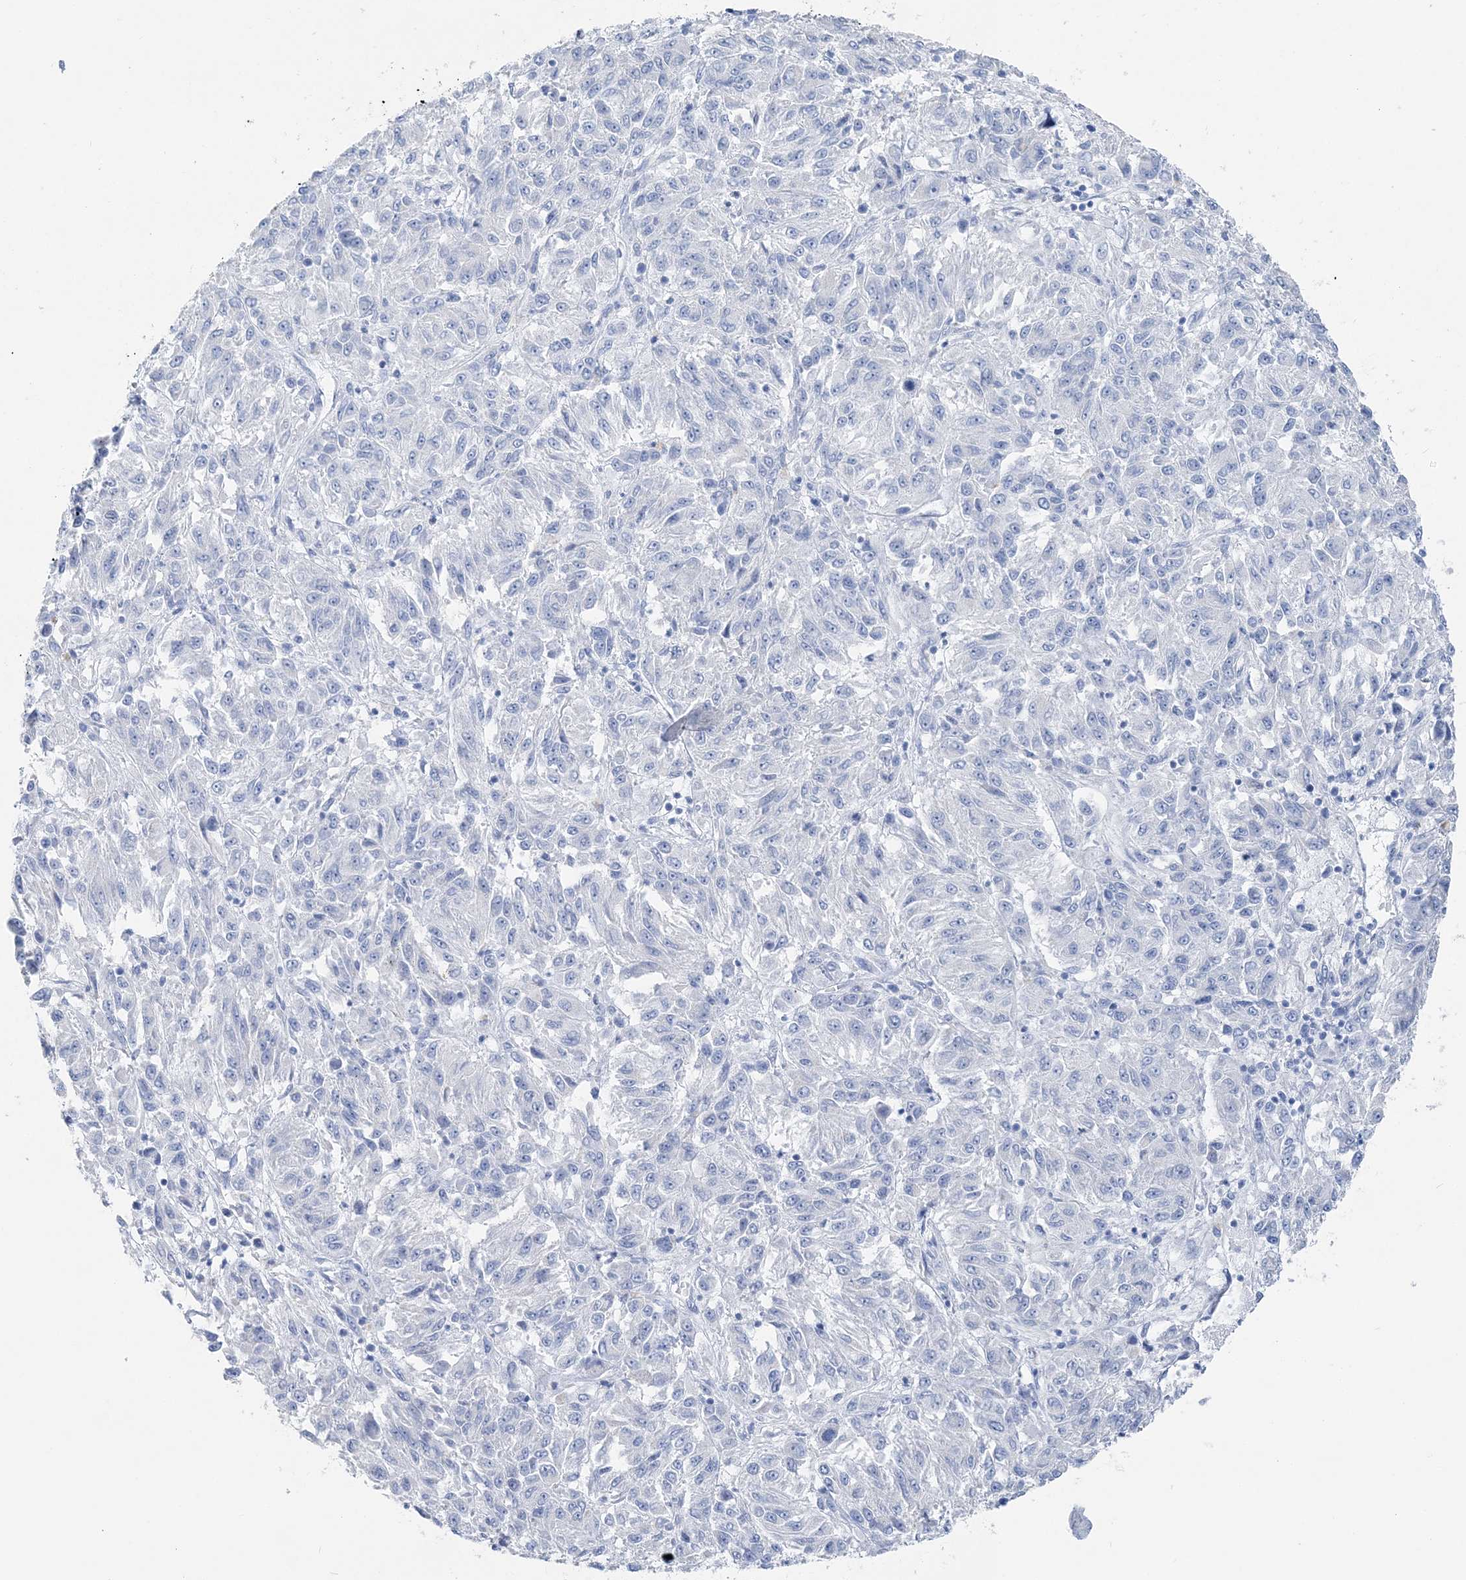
{"staining": {"intensity": "negative", "quantity": "none", "location": "none"}, "tissue": "melanoma", "cell_type": "Tumor cells", "image_type": "cancer", "snomed": [{"axis": "morphology", "description": "Malignant melanoma, Metastatic site"}, {"axis": "topography", "description": "Lung"}], "caption": "This is a photomicrograph of IHC staining of malignant melanoma (metastatic site), which shows no expression in tumor cells.", "gene": "TSPYL6", "patient": {"sex": "male", "age": 64}}